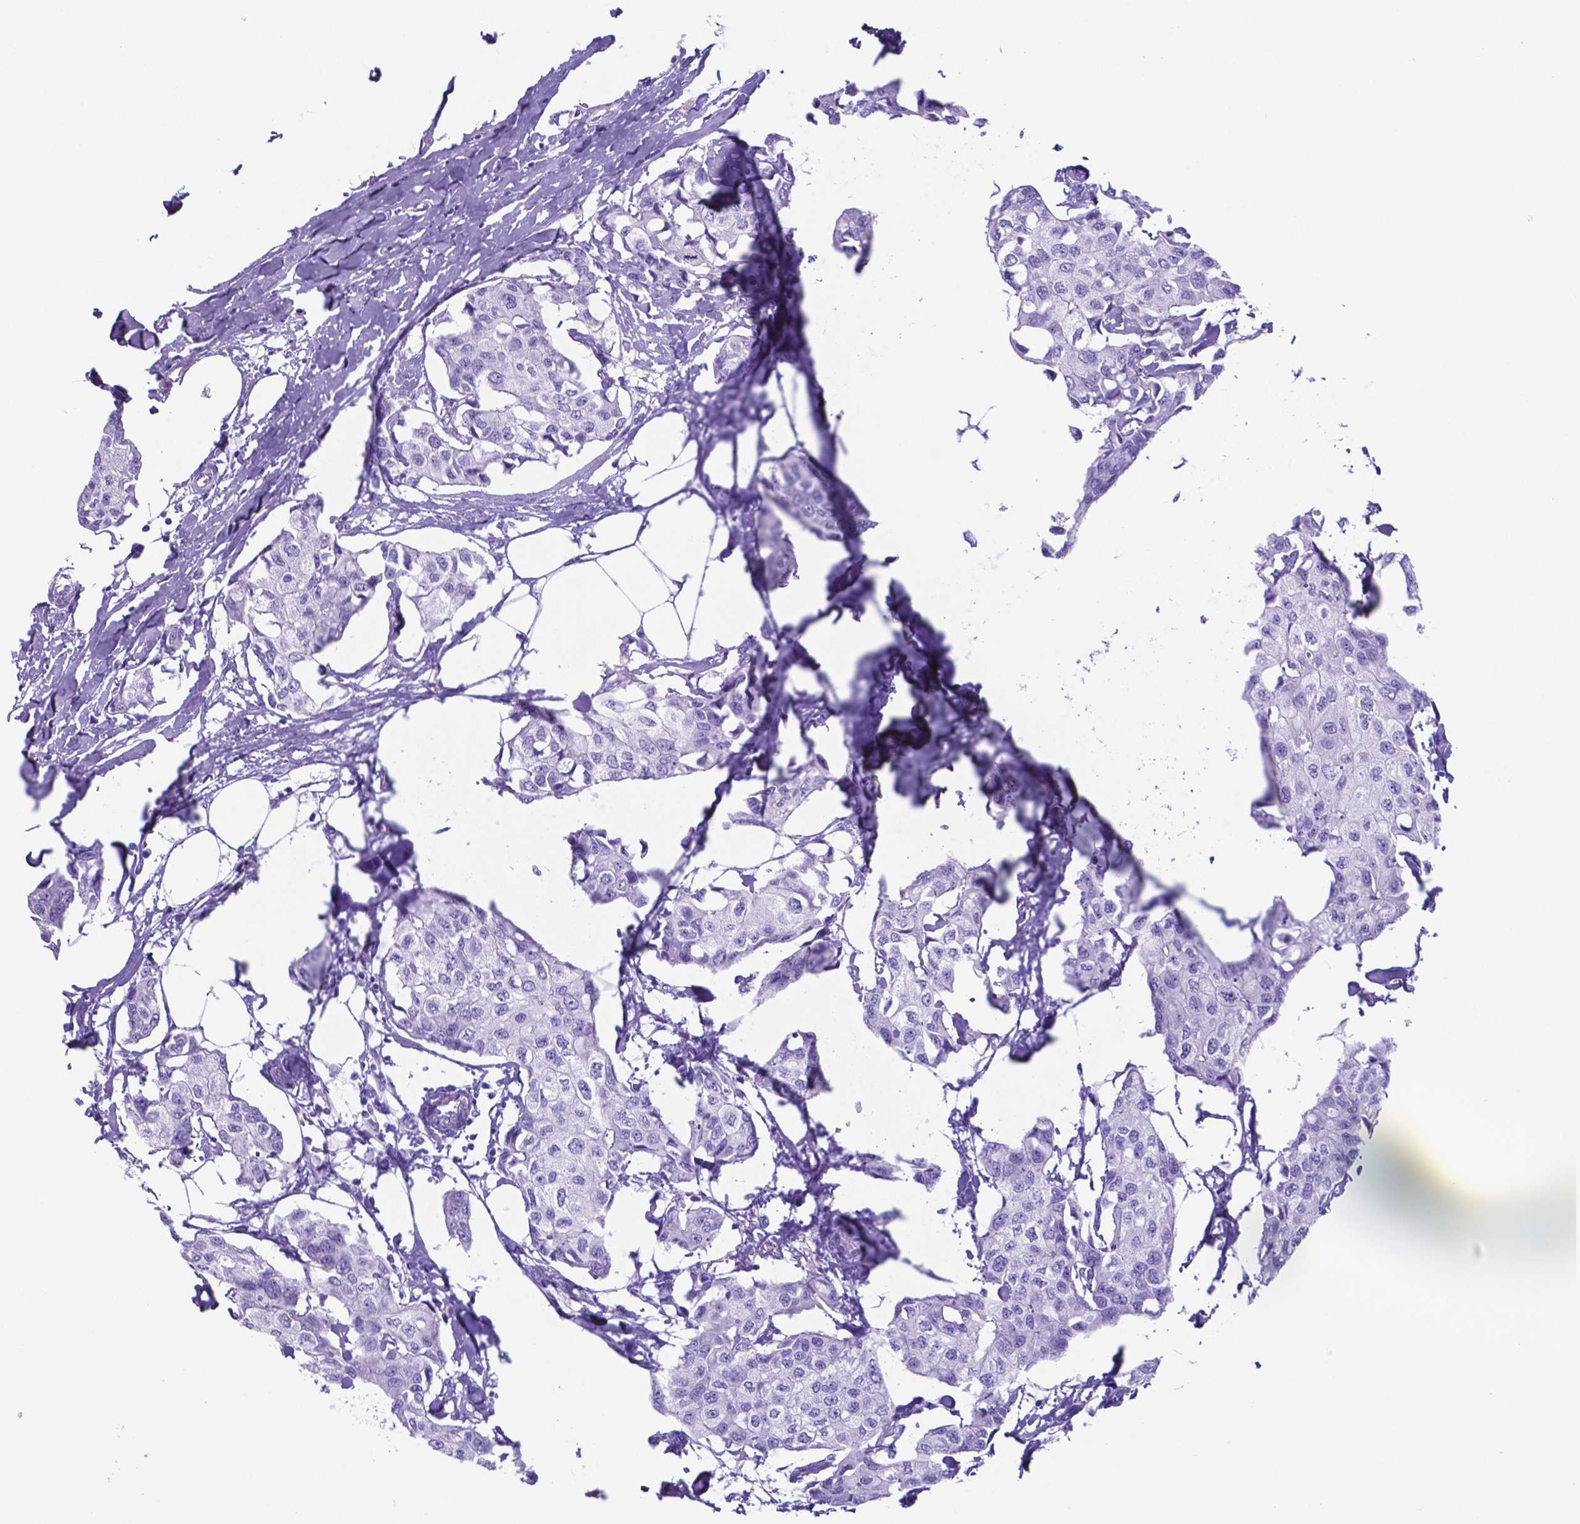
{"staining": {"intensity": "negative", "quantity": "none", "location": "none"}, "tissue": "breast cancer", "cell_type": "Tumor cells", "image_type": "cancer", "snomed": [{"axis": "morphology", "description": "Duct carcinoma"}, {"axis": "topography", "description": "Breast"}], "caption": "DAB immunohistochemical staining of human infiltrating ductal carcinoma (breast) reveals no significant staining in tumor cells.", "gene": "DNAAF8", "patient": {"sex": "female", "age": 80}}